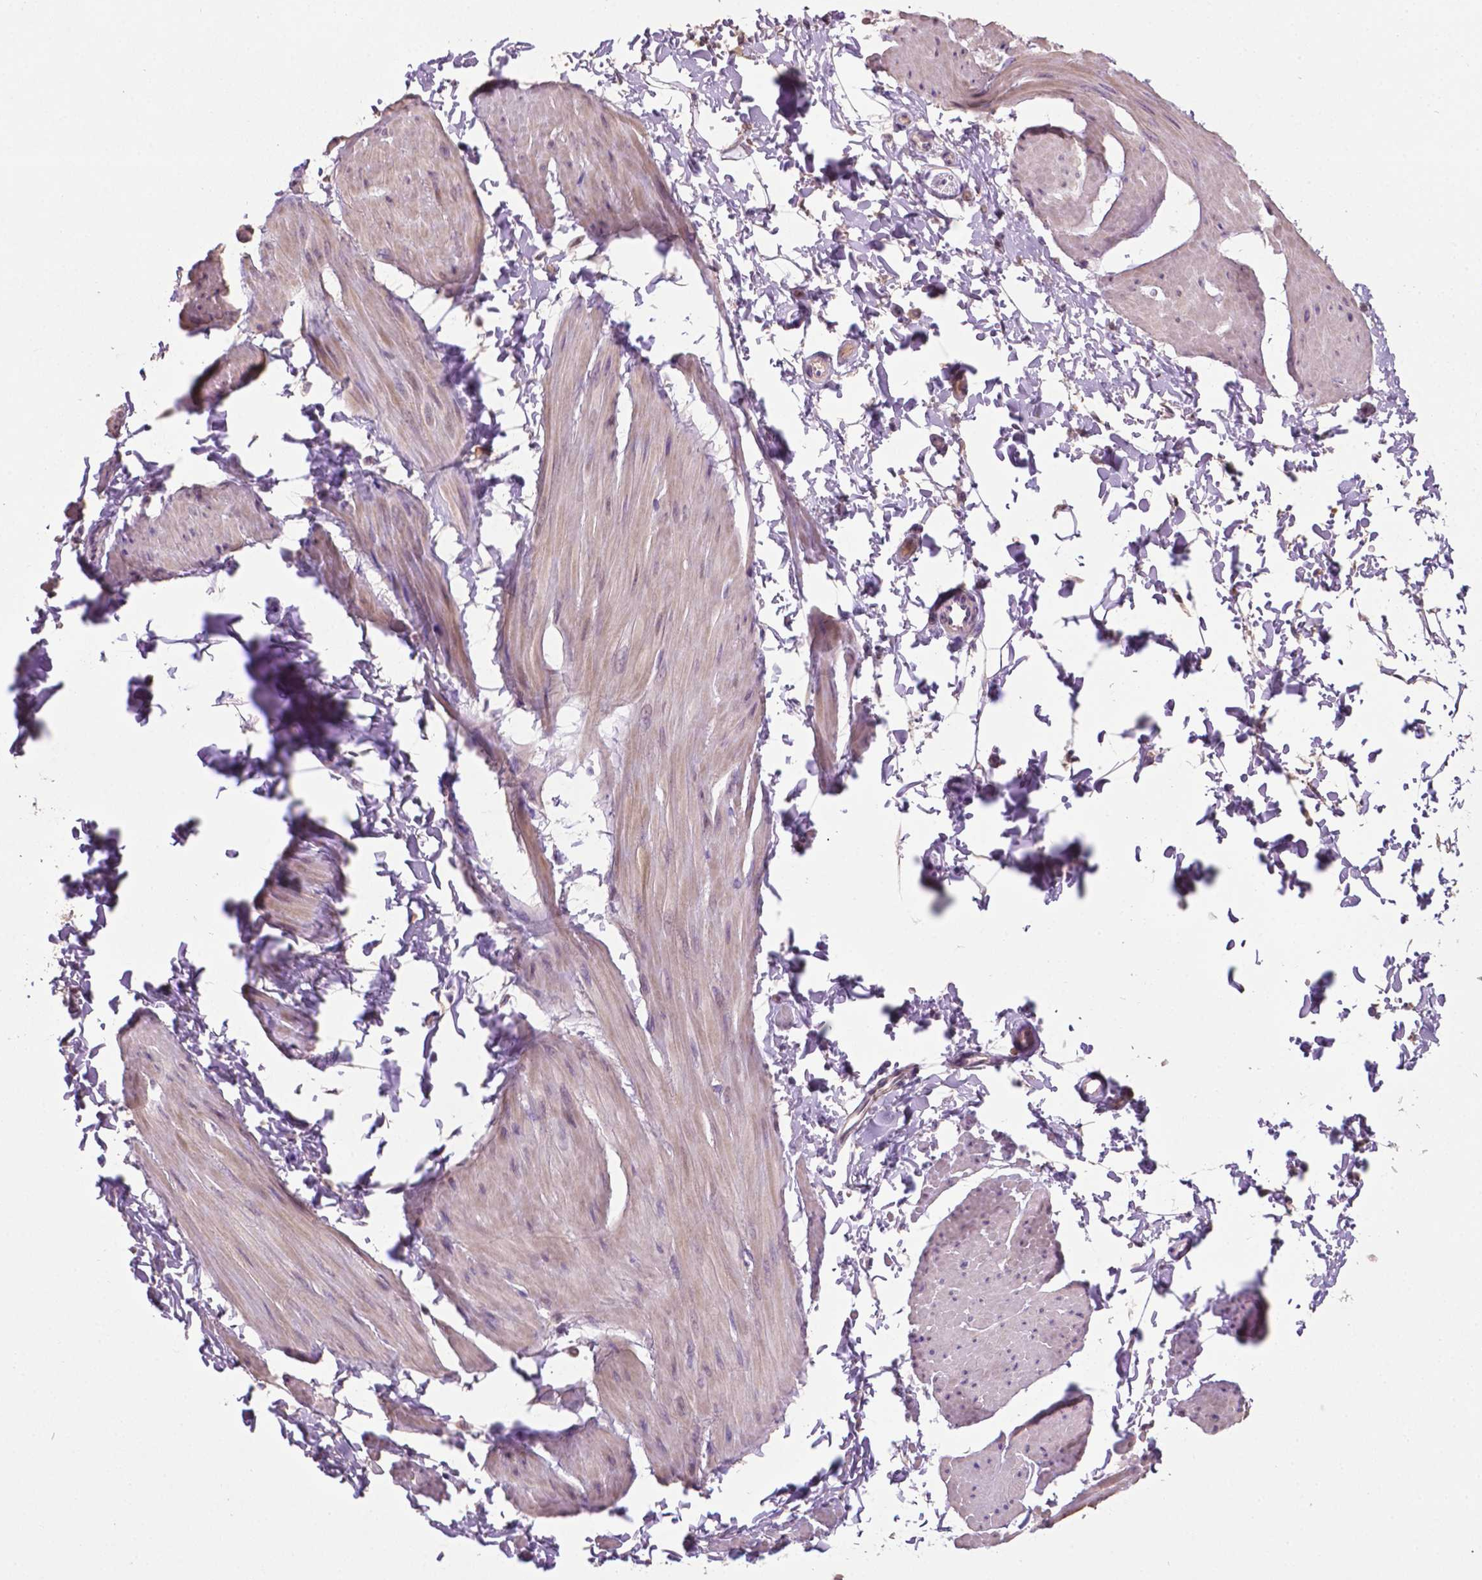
{"staining": {"intensity": "negative", "quantity": "none", "location": "none"}, "tissue": "adipose tissue", "cell_type": "Adipocytes", "image_type": "normal", "snomed": [{"axis": "morphology", "description": "Normal tissue, NOS"}, {"axis": "topography", "description": "Smooth muscle"}, {"axis": "topography", "description": "Peripheral nerve tissue"}], "caption": "The immunohistochemistry (IHC) image has no significant staining in adipocytes of adipose tissue. (DAB (3,3'-diaminobenzidine) immunohistochemistry (IHC) with hematoxylin counter stain).", "gene": "TBC1D10C", "patient": {"sex": "male", "age": 58}}